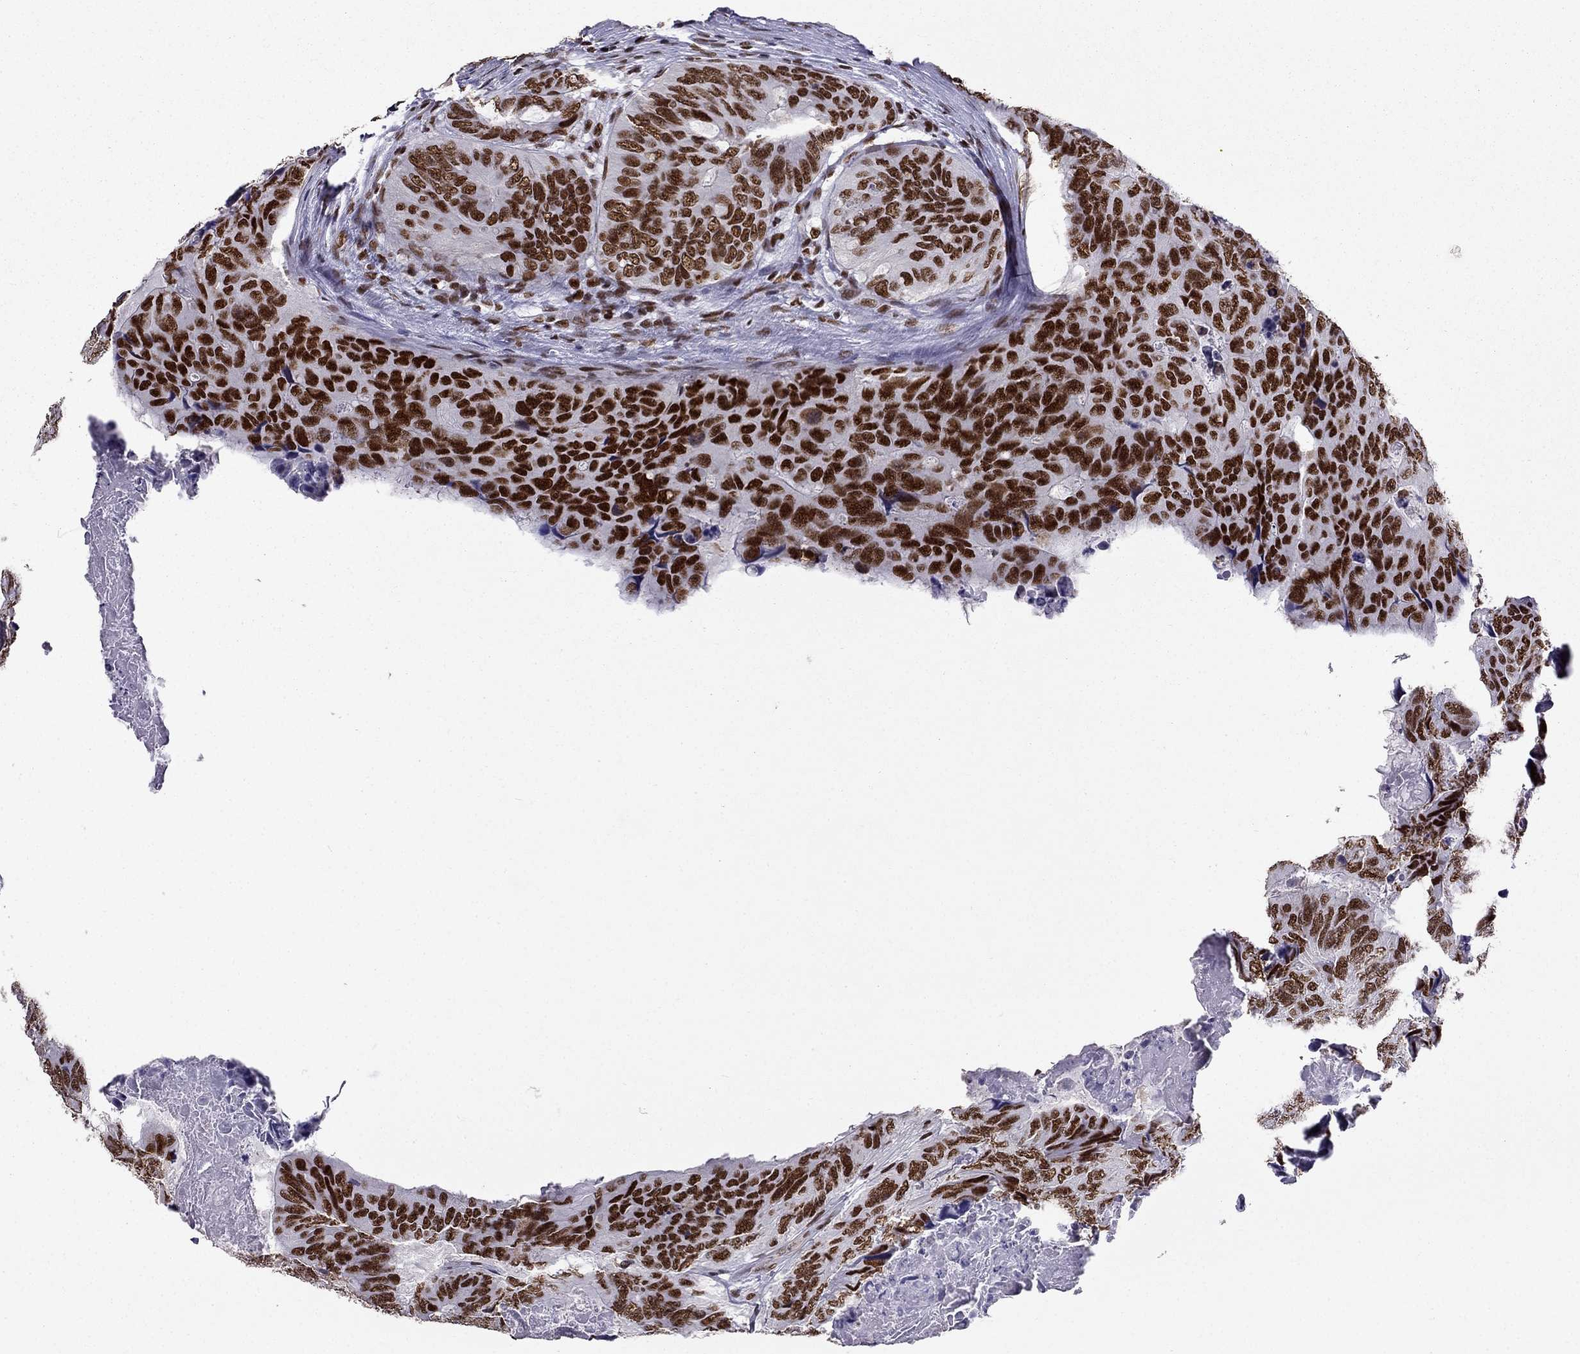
{"staining": {"intensity": "strong", "quantity": ">75%", "location": "nuclear"}, "tissue": "colorectal cancer", "cell_type": "Tumor cells", "image_type": "cancer", "snomed": [{"axis": "morphology", "description": "Adenocarcinoma, NOS"}, {"axis": "topography", "description": "Colon"}], "caption": "Colorectal adenocarcinoma stained for a protein exhibits strong nuclear positivity in tumor cells. (brown staining indicates protein expression, while blue staining denotes nuclei).", "gene": "ZNF420", "patient": {"sex": "male", "age": 79}}